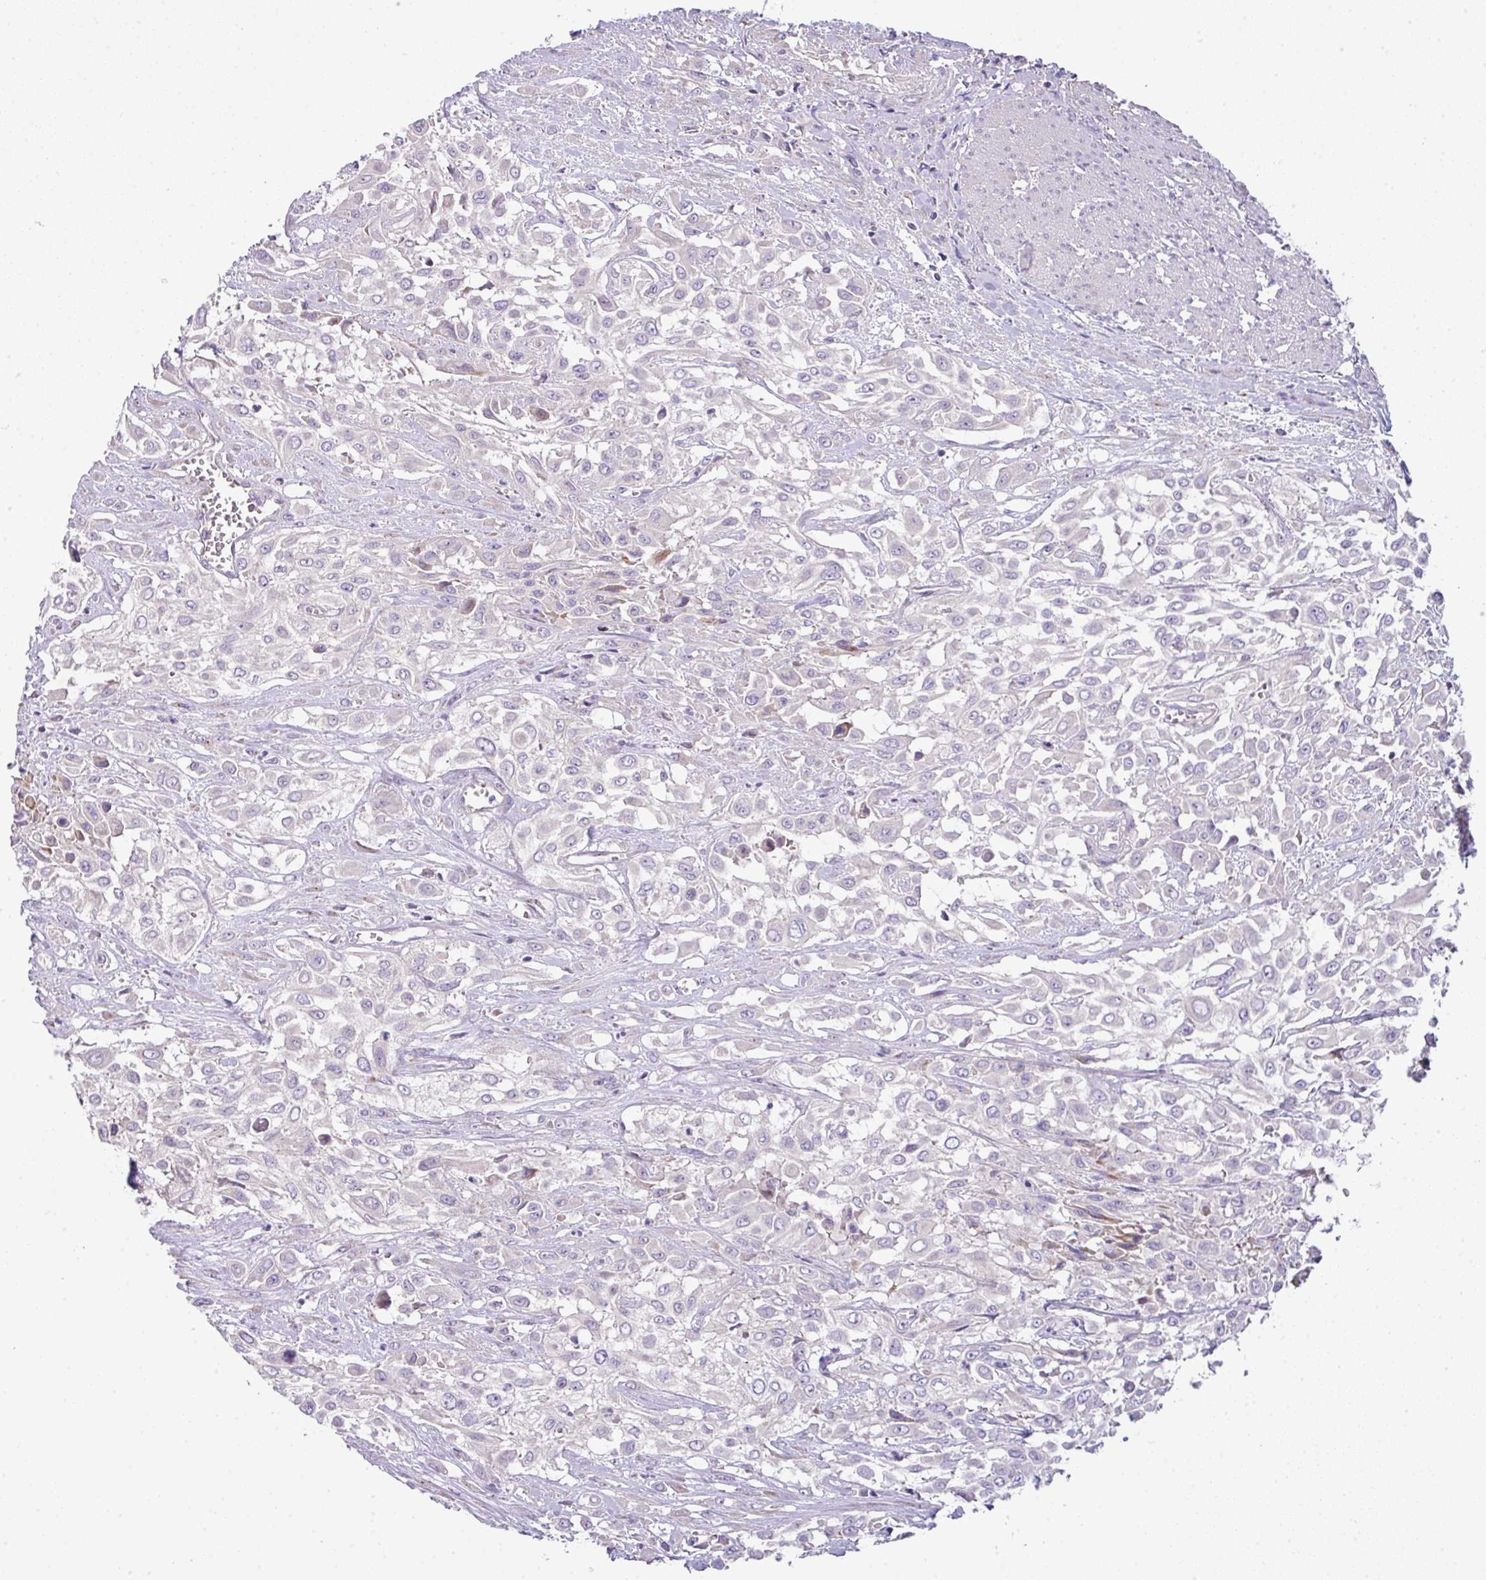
{"staining": {"intensity": "negative", "quantity": "none", "location": "none"}, "tissue": "urothelial cancer", "cell_type": "Tumor cells", "image_type": "cancer", "snomed": [{"axis": "morphology", "description": "Urothelial carcinoma, High grade"}, {"axis": "topography", "description": "Urinary bladder"}], "caption": "Immunohistochemistry histopathology image of neoplastic tissue: high-grade urothelial carcinoma stained with DAB shows no significant protein positivity in tumor cells.", "gene": "PIK3R5", "patient": {"sex": "male", "age": 57}}